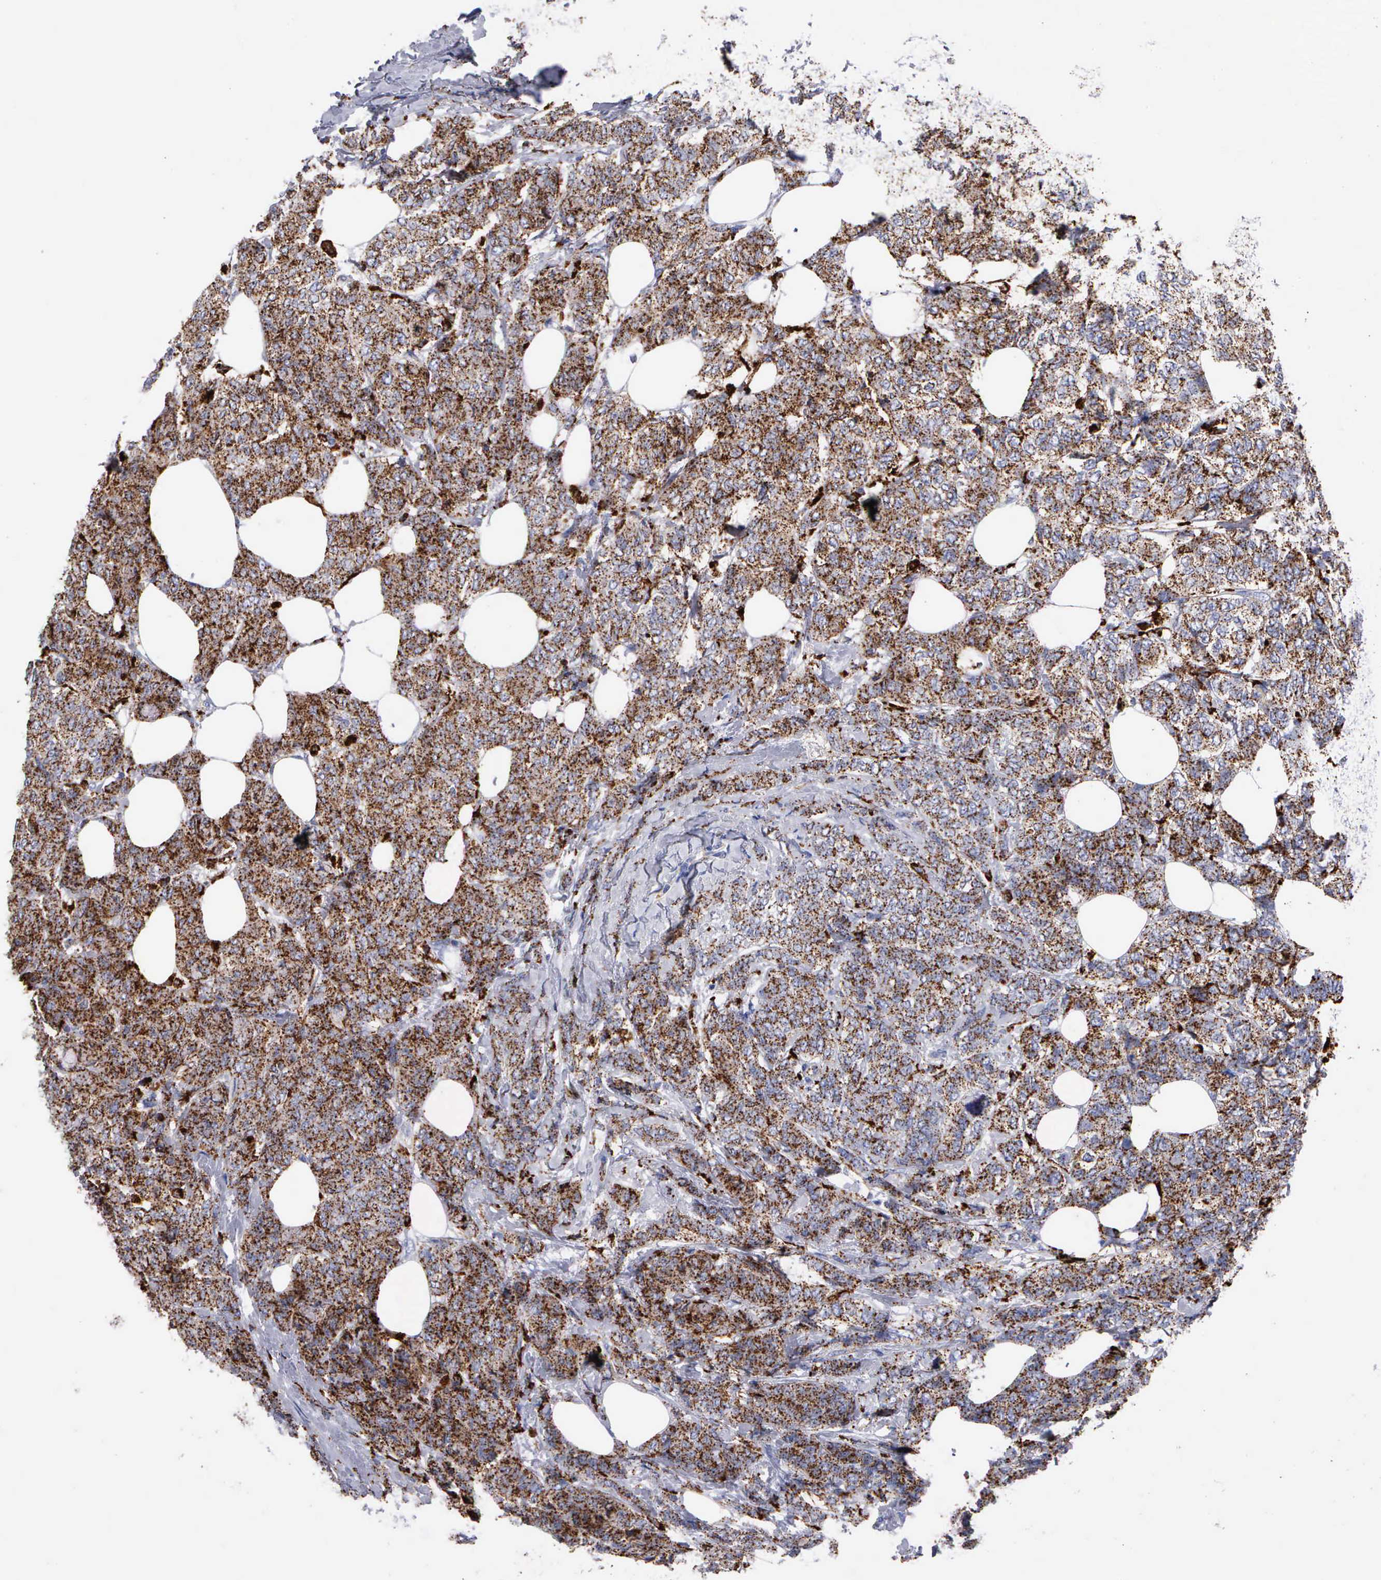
{"staining": {"intensity": "strong", "quantity": ">75%", "location": "cytoplasmic/membranous"}, "tissue": "breast cancer", "cell_type": "Tumor cells", "image_type": "cancer", "snomed": [{"axis": "morphology", "description": "Lobular carcinoma"}, {"axis": "topography", "description": "Breast"}], "caption": "A micrograph of lobular carcinoma (breast) stained for a protein displays strong cytoplasmic/membranous brown staining in tumor cells.", "gene": "CTSH", "patient": {"sex": "female", "age": 60}}